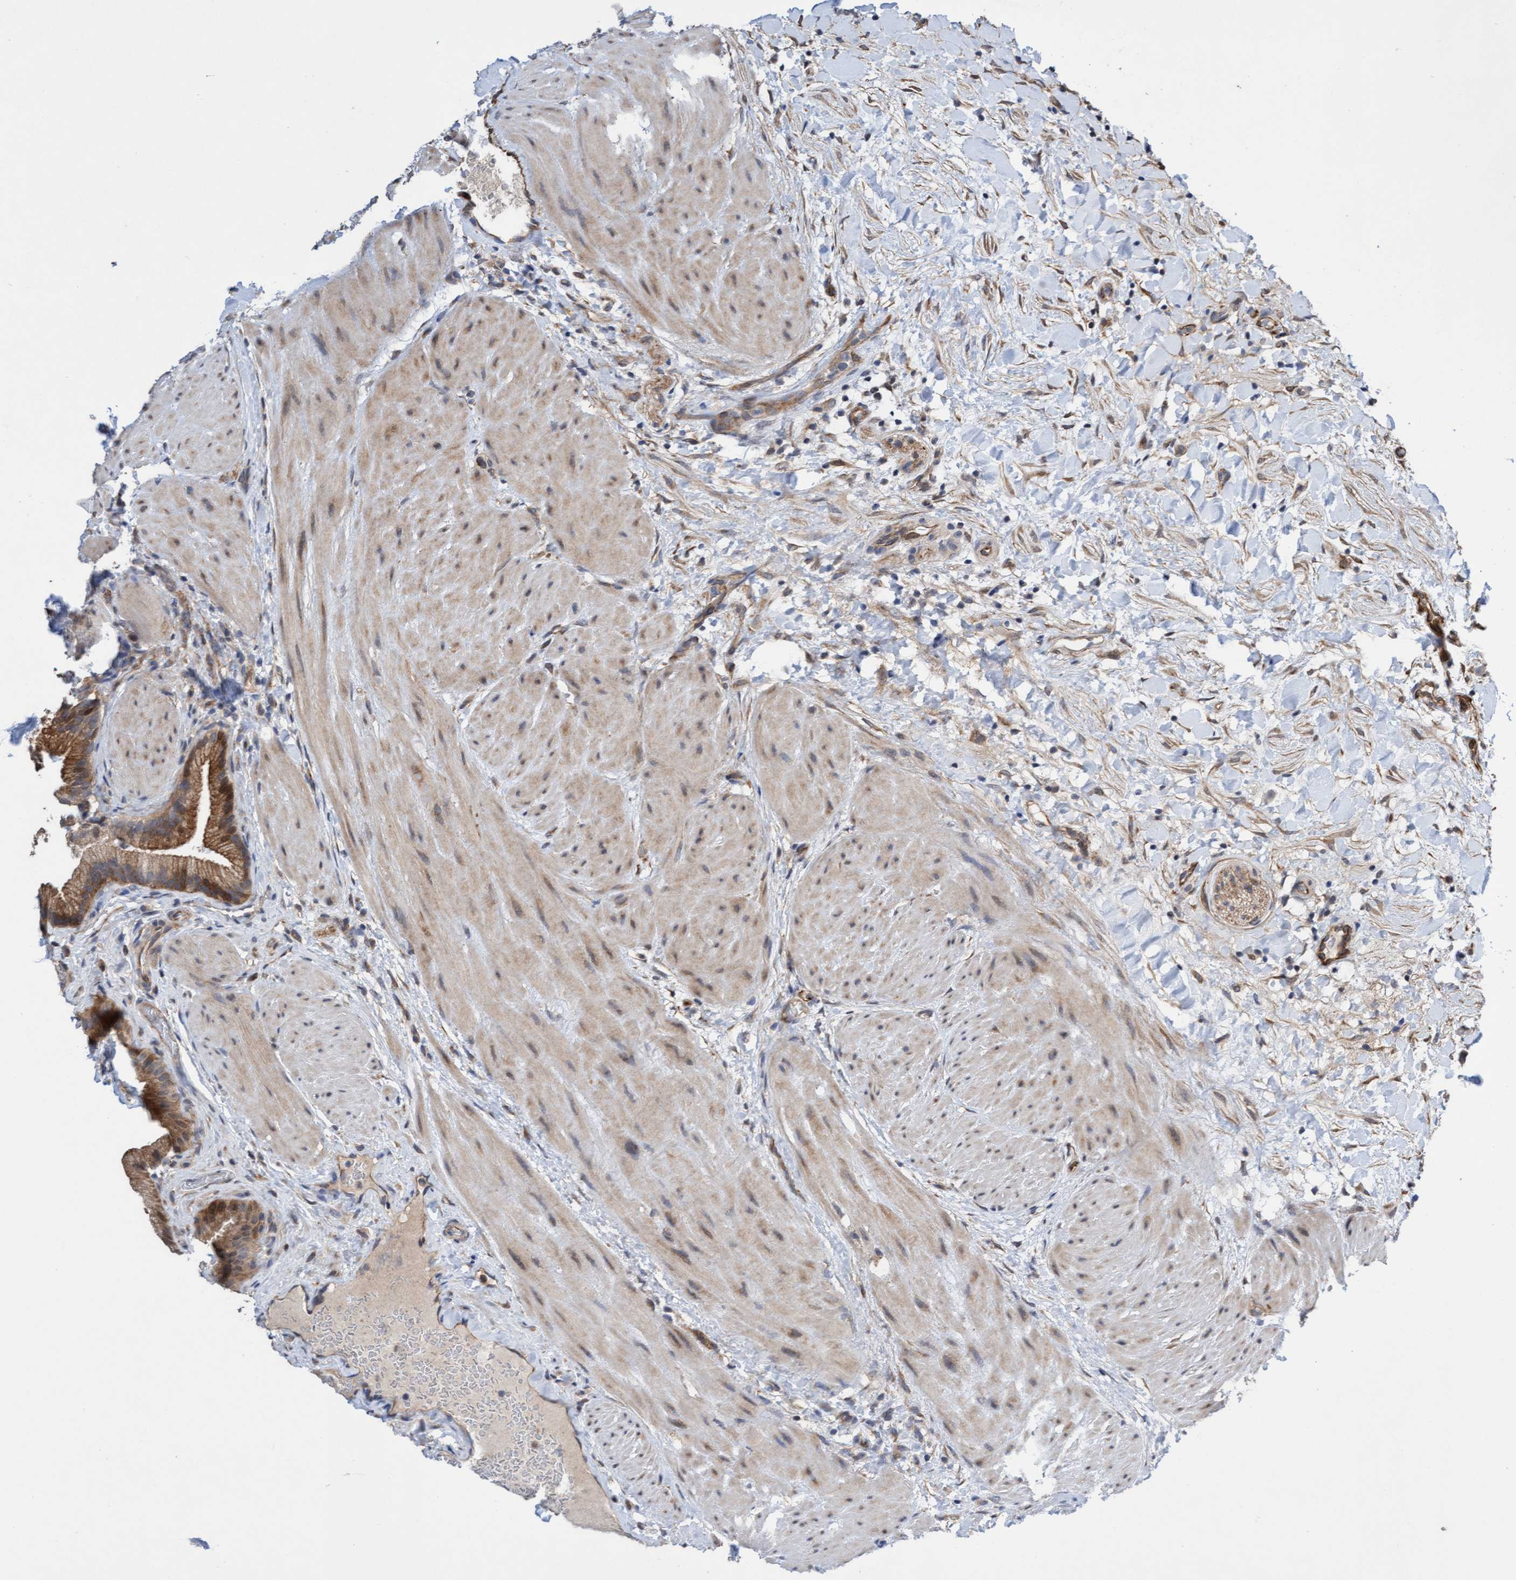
{"staining": {"intensity": "moderate", "quantity": ">75%", "location": "cytoplasmic/membranous"}, "tissue": "gallbladder", "cell_type": "Glandular cells", "image_type": "normal", "snomed": [{"axis": "morphology", "description": "Normal tissue, NOS"}, {"axis": "topography", "description": "Gallbladder"}], "caption": "IHC of normal human gallbladder shows medium levels of moderate cytoplasmic/membranous expression in about >75% of glandular cells. Using DAB (3,3'-diaminobenzidine) (brown) and hematoxylin (blue) stains, captured at high magnification using brightfield microscopy.", "gene": "ITFG1", "patient": {"sex": "male", "age": 49}}